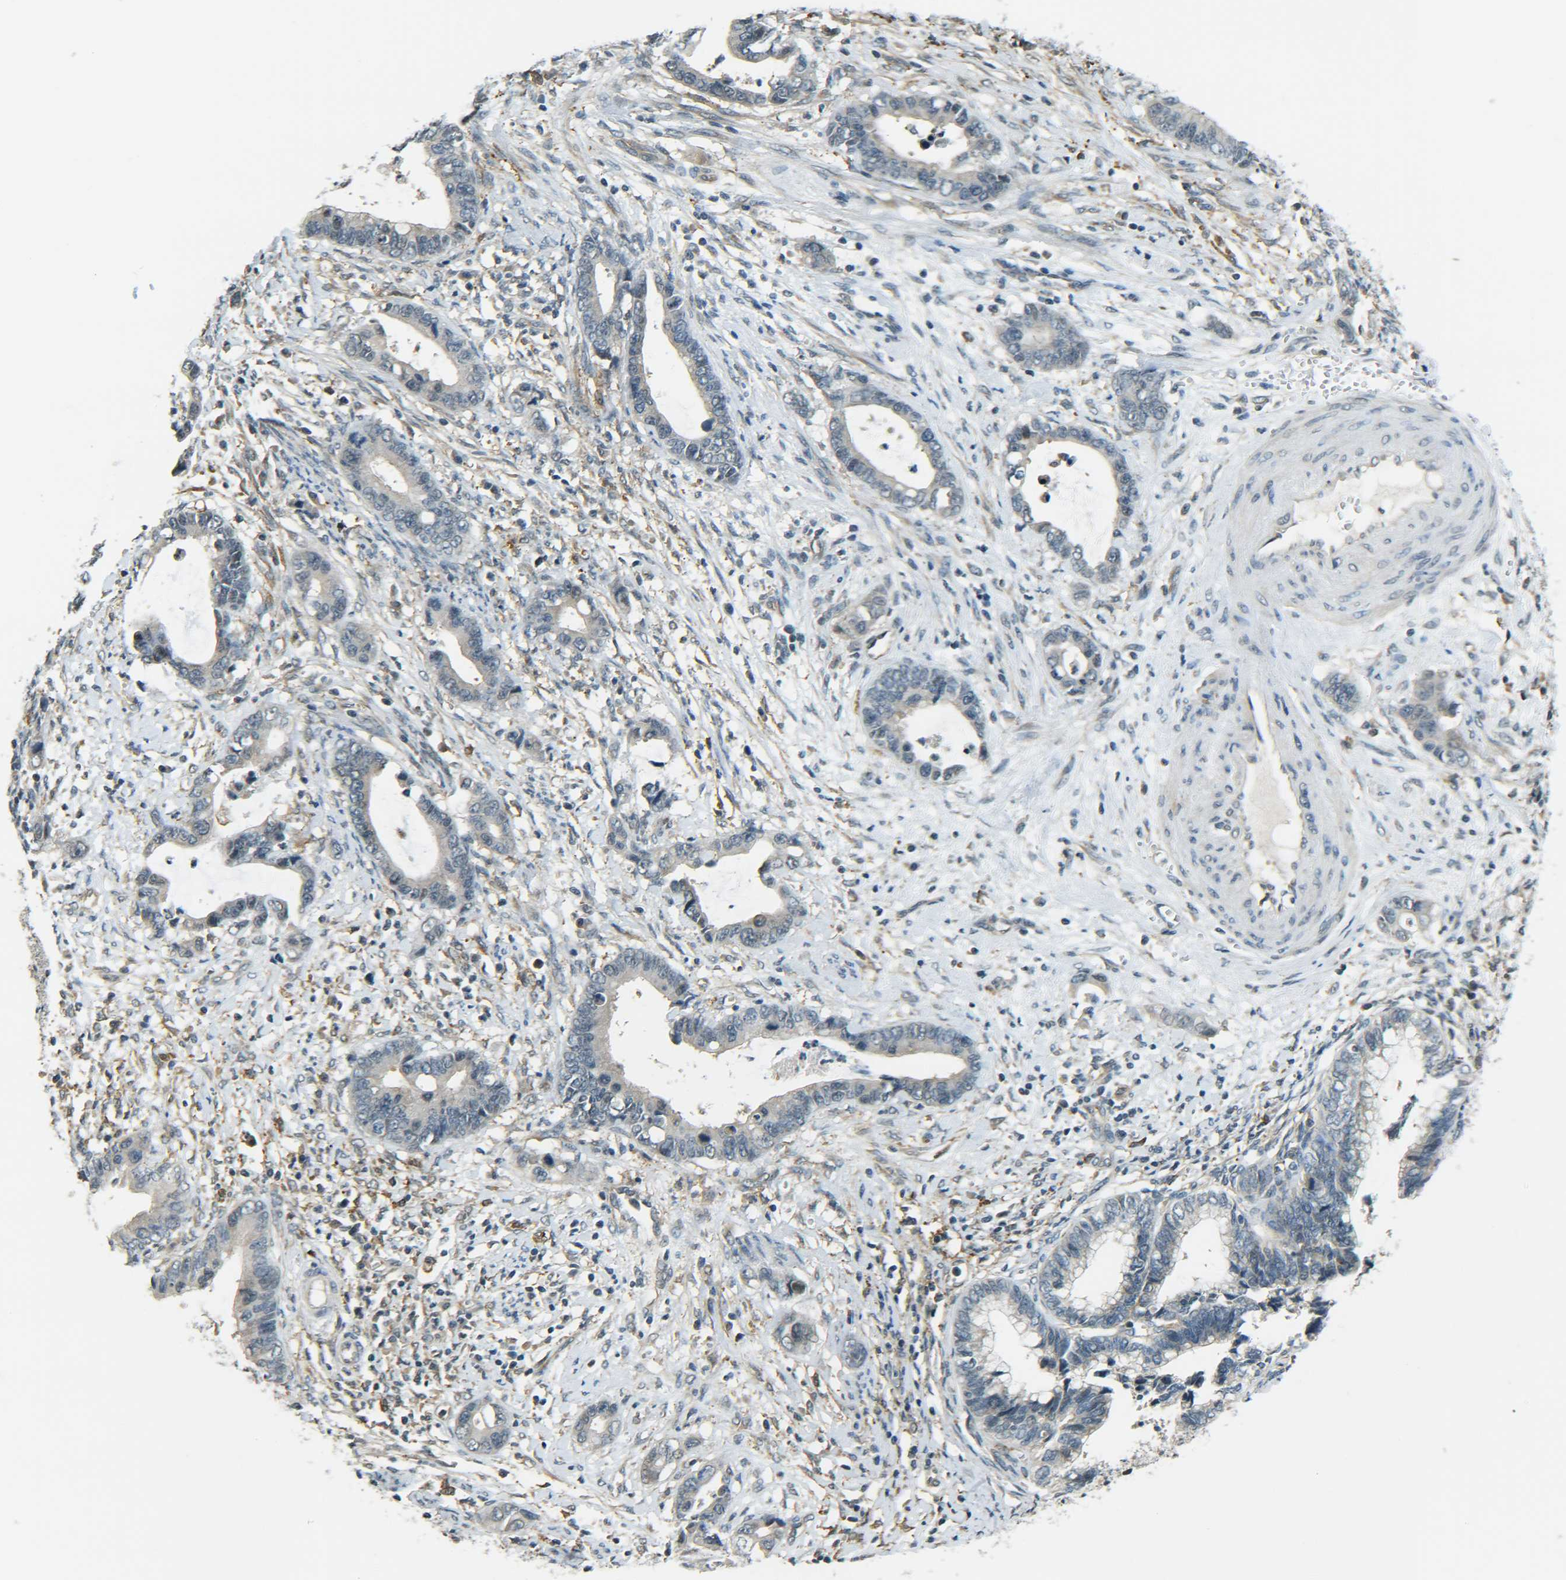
{"staining": {"intensity": "negative", "quantity": "none", "location": "none"}, "tissue": "cervical cancer", "cell_type": "Tumor cells", "image_type": "cancer", "snomed": [{"axis": "morphology", "description": "Adenocarcinoma, NOS"}, {"axis": "topography", "description": "Cervix"}], "caption": "Cervical cancer (adenocarcinoma) was stained to show a protein in brown. There is no significant expression in tumor cells.", "gene": "DAB2", "patient": {"sex": "female", "age": 44}}